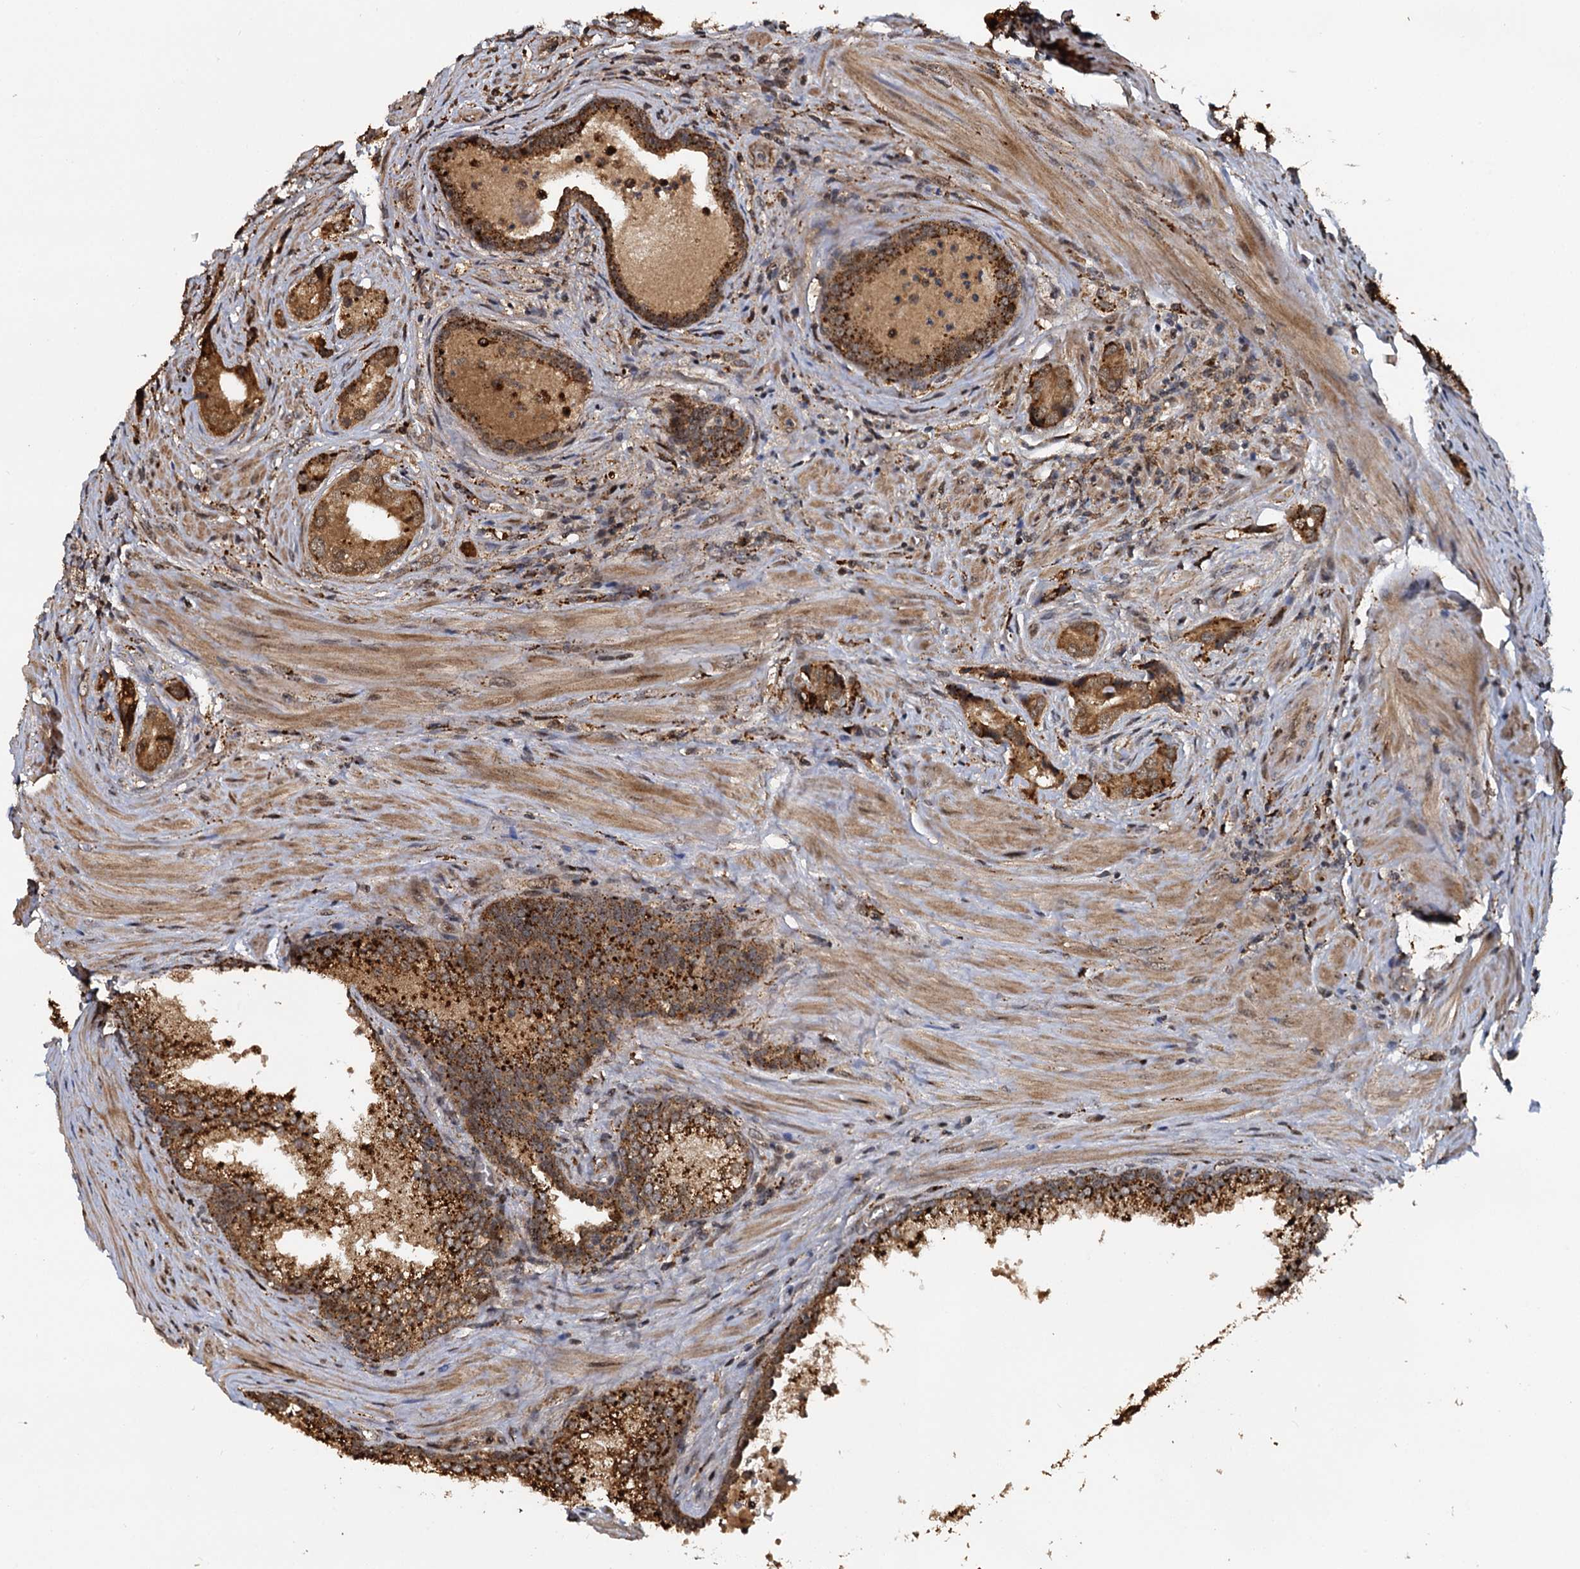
{"staining": {"intensity": "strong", "quantity": ">75%", "location": "cytoplasmic/membranous"}, "tissue": "prostate cancer", "cell_type": "Tumor cells", "image_type": "cancer", "snomed": [{"axis": "morphology", "description": "Adenocarcinoma, Low grade"}, {"axis": "topography", "description": "Prostate"}], "caption": "This histopathology image exhibits IHC staining of human prostate cancer, with high strong cytoplasmic/membranous expression in about >75% of tumor cells.", "gene": "CEP192", "patient": {"sex": "male", "age": 71}}